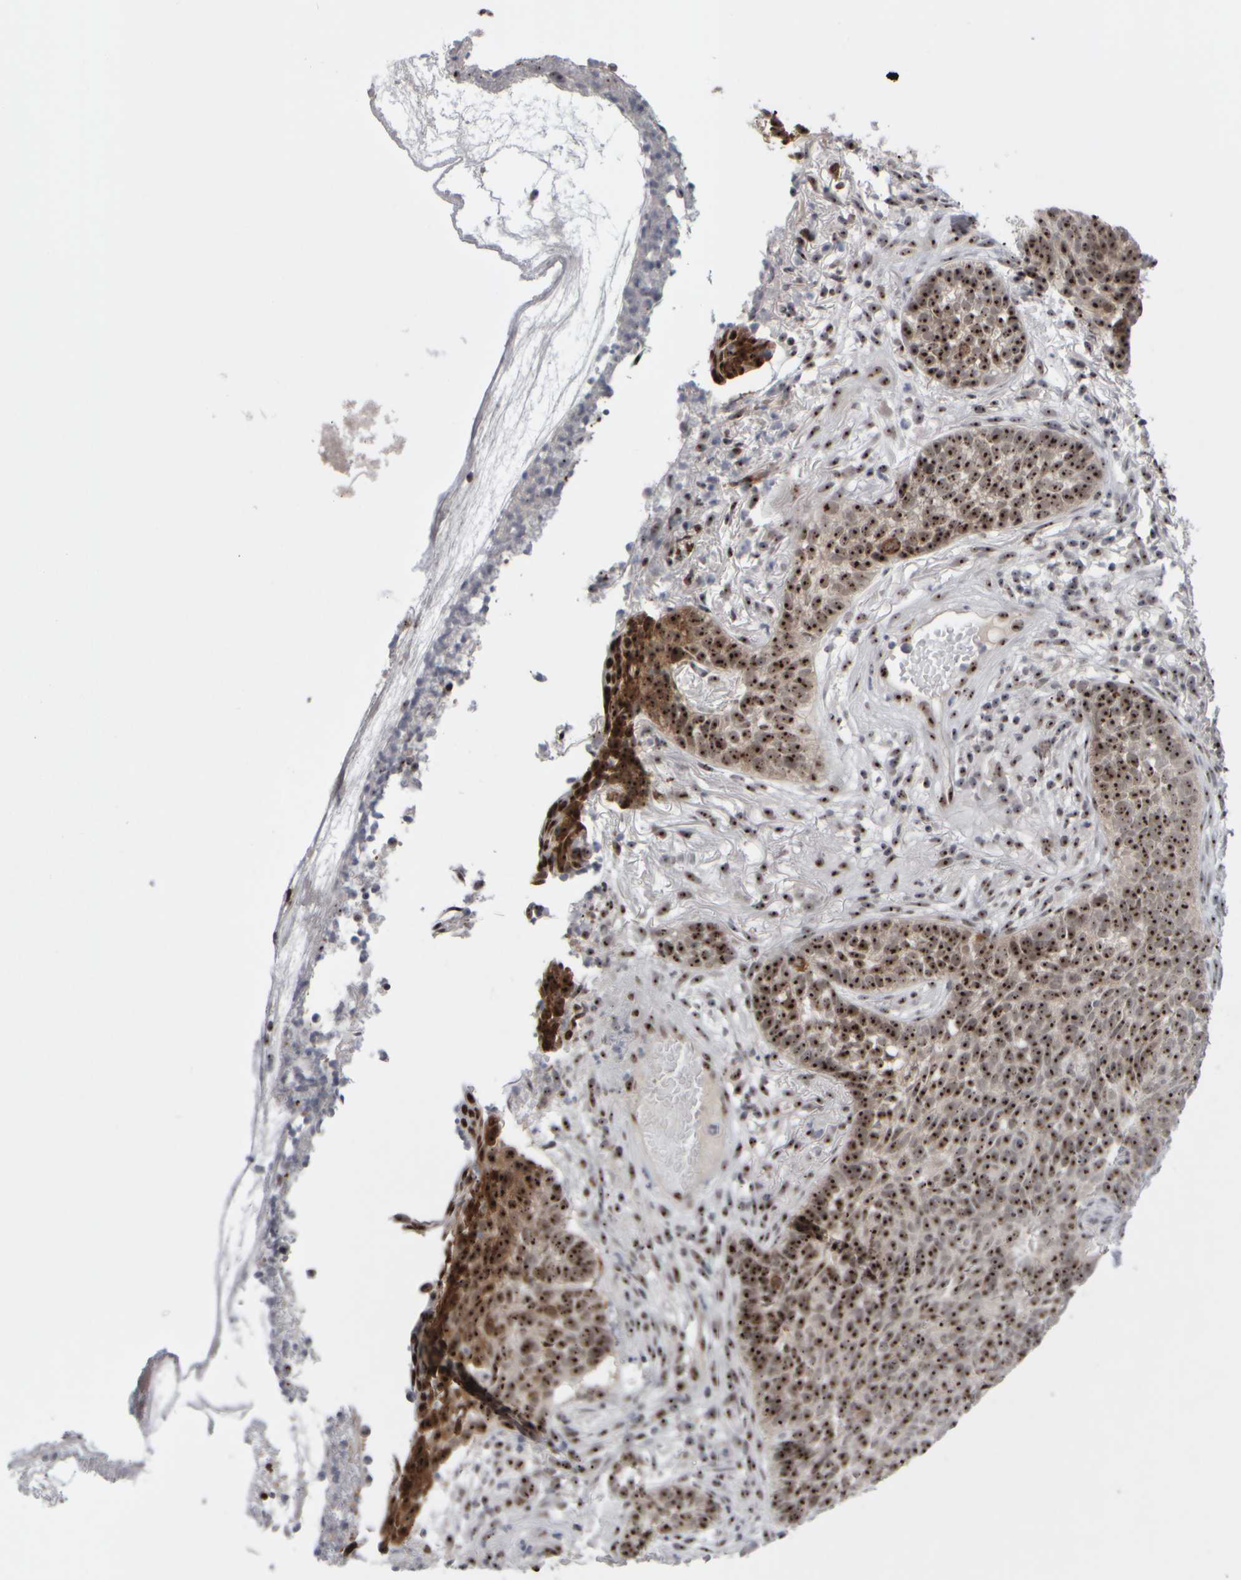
{"staining": {"intensity": "strong", "quantity": ">75%", "location": "nuclear"}, "tissue": "skin cancer", "cell_type": "Tumor cells", "image_type": "cancer", "snomed": [{"axis": "morphology", "description": "Basal cell carcinoma"}, {"axis": "topography", "description": "Skin"}], "caption": "The immunohistochemical stain labels strong nuclear expression in tumor cells of basal cell carcinoma (skin) tissue.", "gene": "SURF6", "patient": {"sex": "male", "age": 85}}